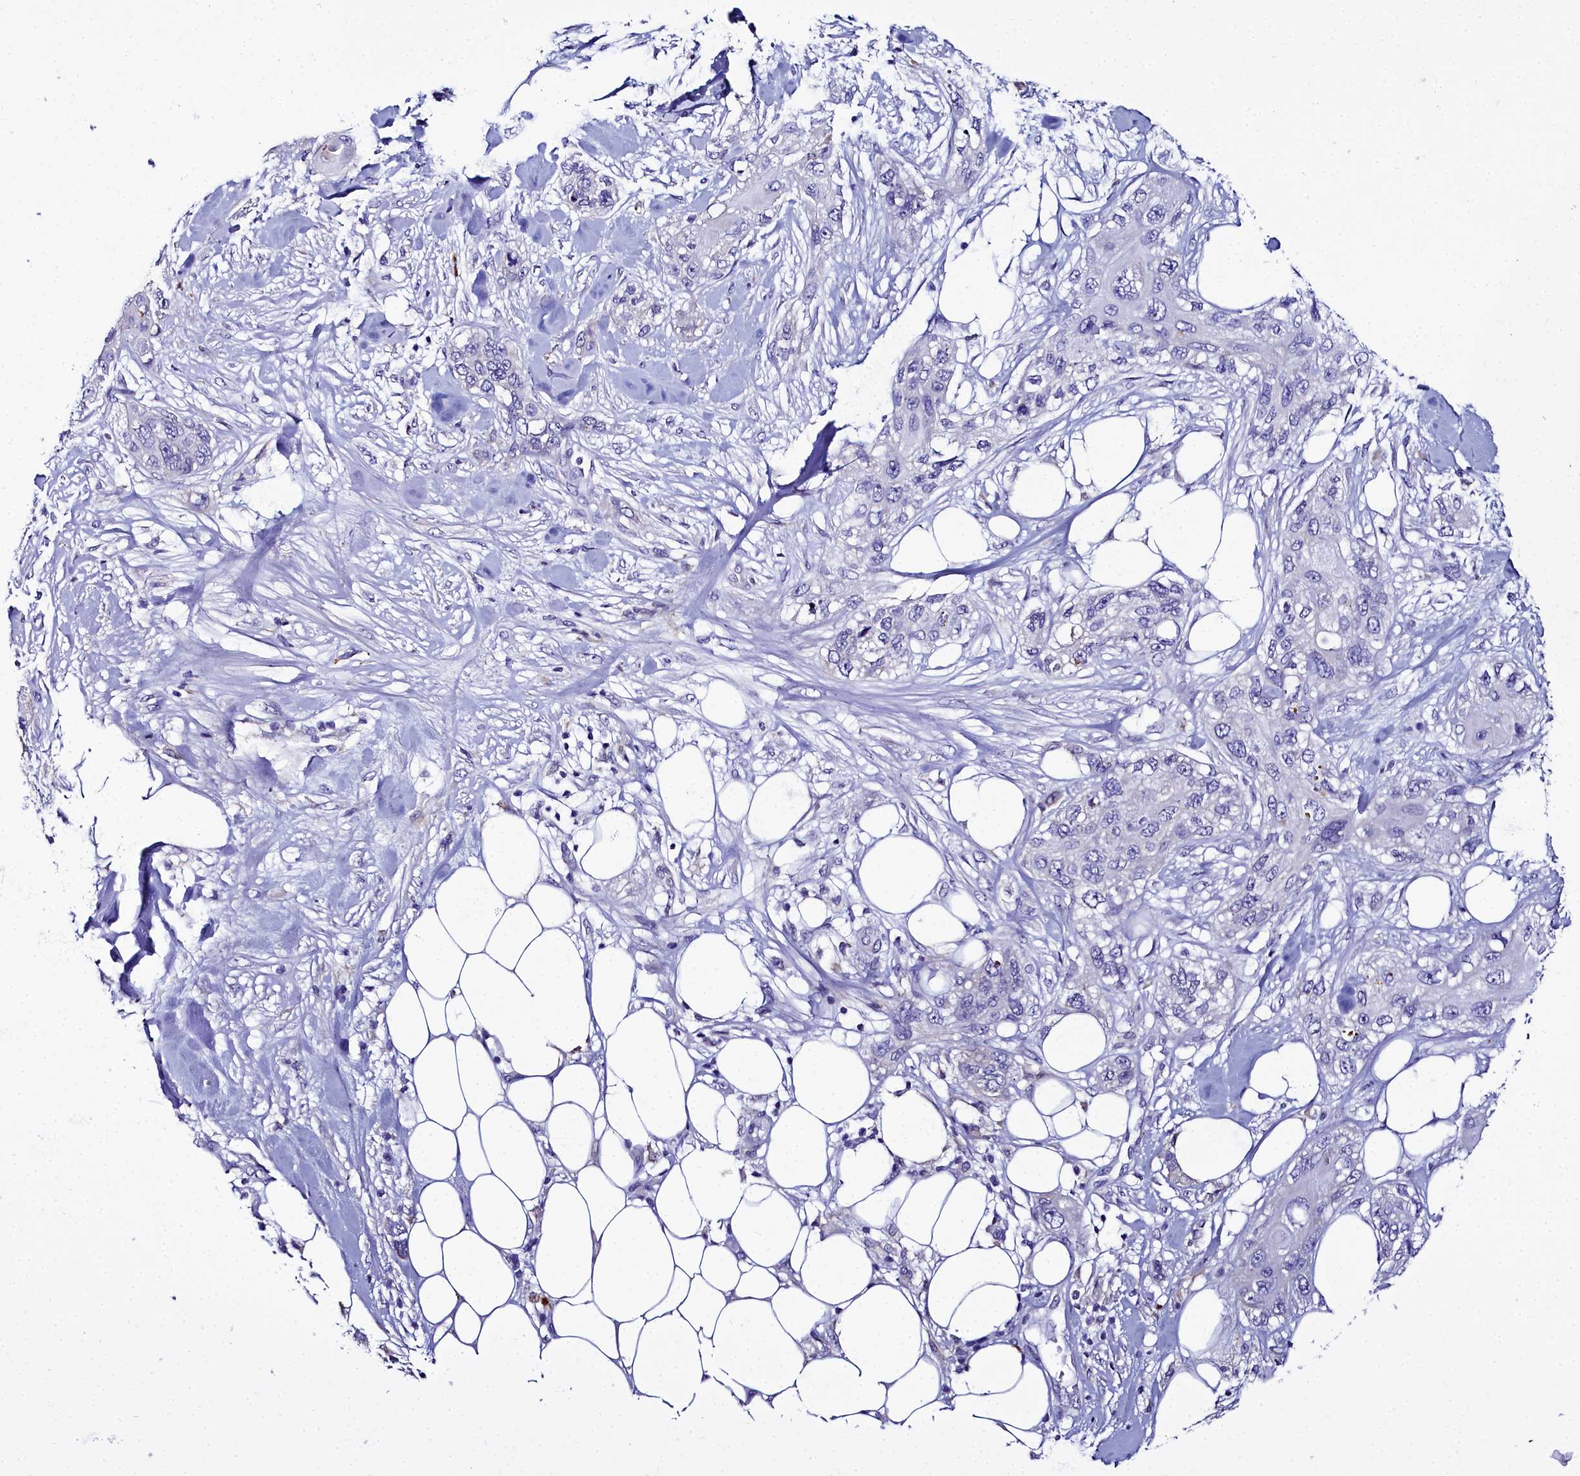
{"staining": {"intensity": "negative", "quantity": "none", "location": "none"}, "tissue": "skin cancer", "cell_type": "Tumor cells", "image_type": "cancer", "snomed": [{"axis": "morphology", "description": "Normal tissue, NOS"}, {"axis": "morphology", "description": "Squamous cell carcinoma, NOS"}, {"axis": "topography", "description": "Skin"}], "caption": "Human squamous cell carcinoma (skin) stained for a protein using immunohistochemistry reveals no positivity in tumor cells.", "gene": "ELAPOR2", "patient": {"sex": "male", "age": 72}}